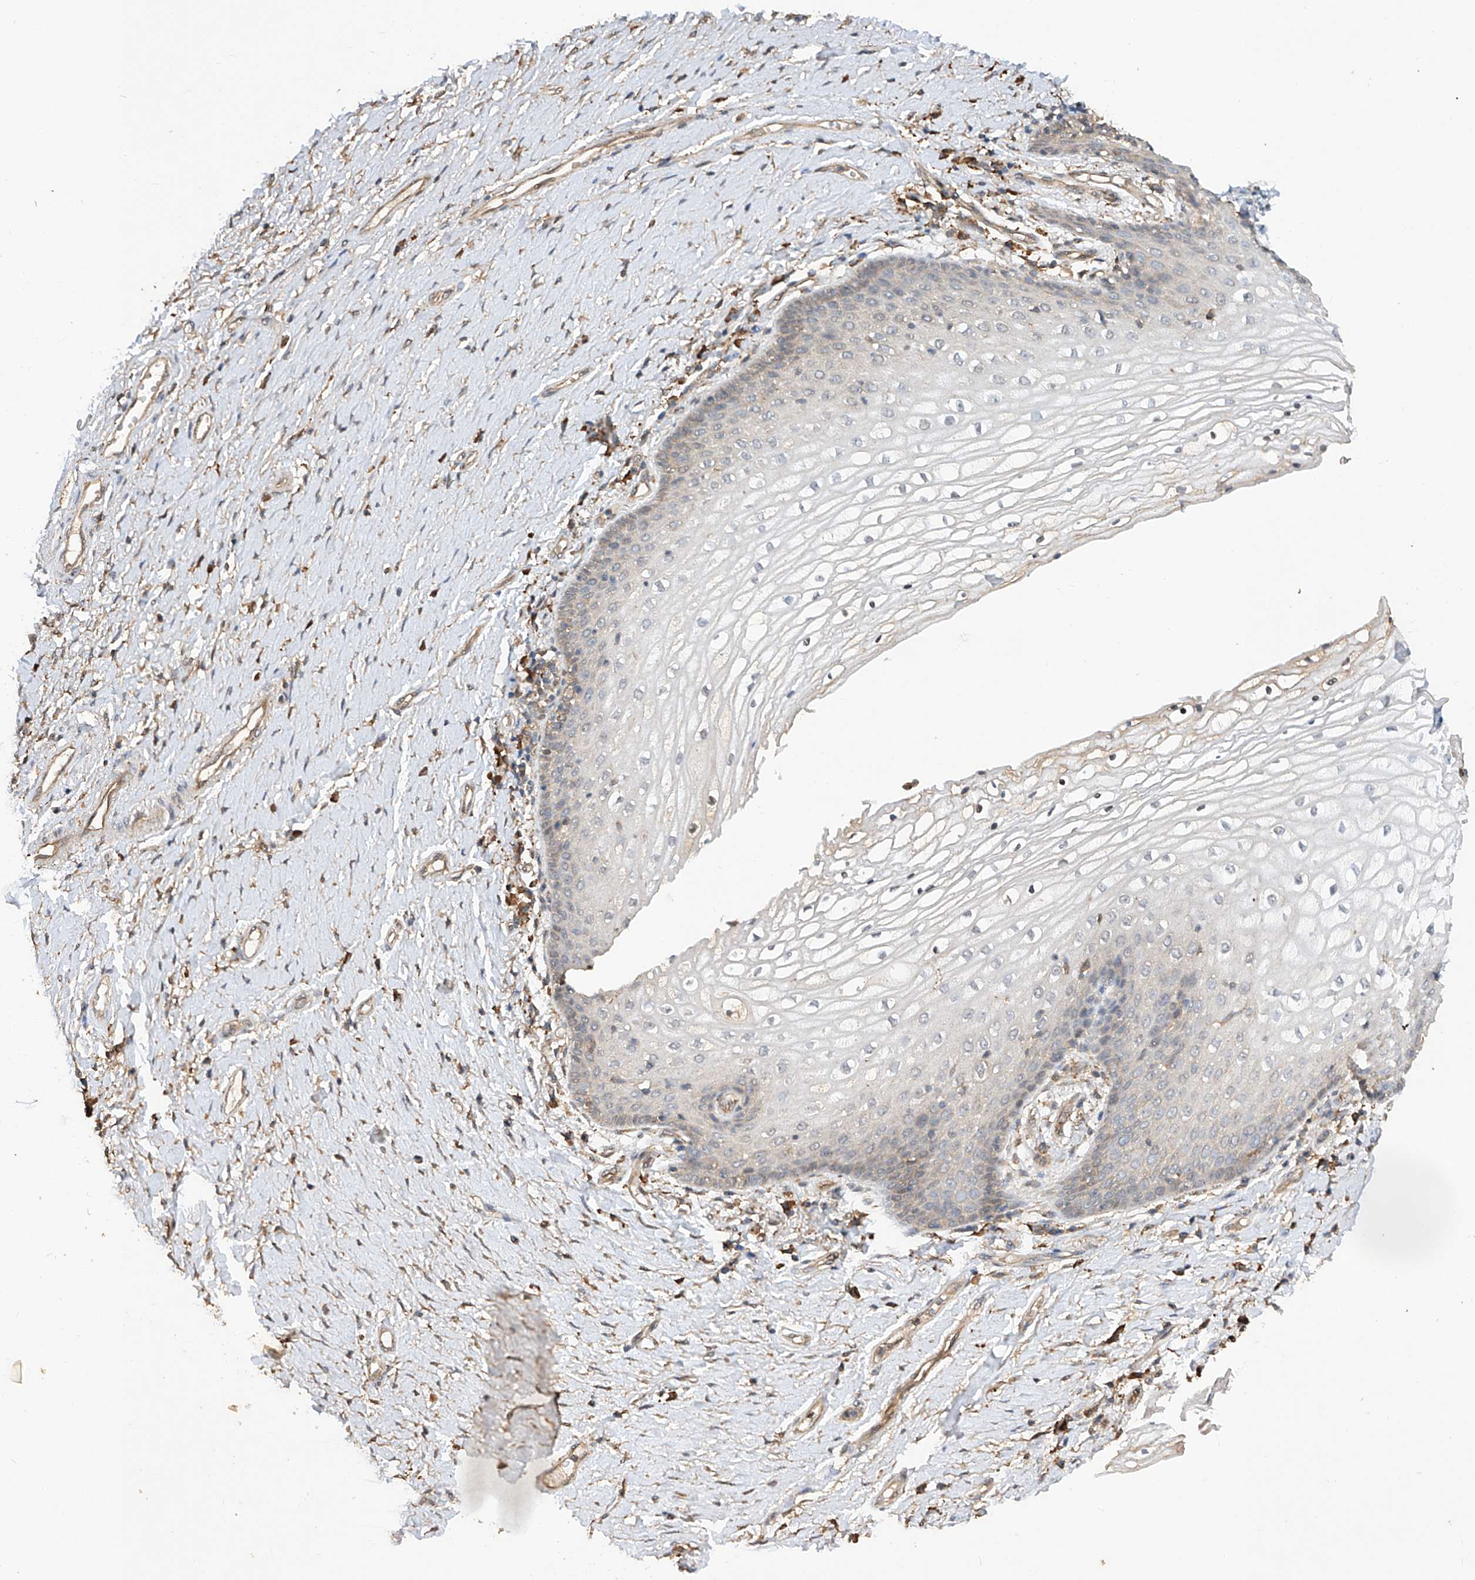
{"staining": {"intensity": "negative", "quantity": "none", "location": "none"}, "tissue": "vagina", "cell_type": "Squamous epithelial cells", "image_type": "normal", "snomed": [{"axis": "morphology", "description": "Normal tissue, NOS"}, {"axis": "topography", "description": "Vagina"}], "caption": "This histopathology image is of benign vagina stained with immunohistochemistry to label a protein in brown with the nuclei are counter-stained blue. There is no staining in squamous epithelial cells.", "gene": "RILPL2", "patient": {"sex": "female", "age": 60}}